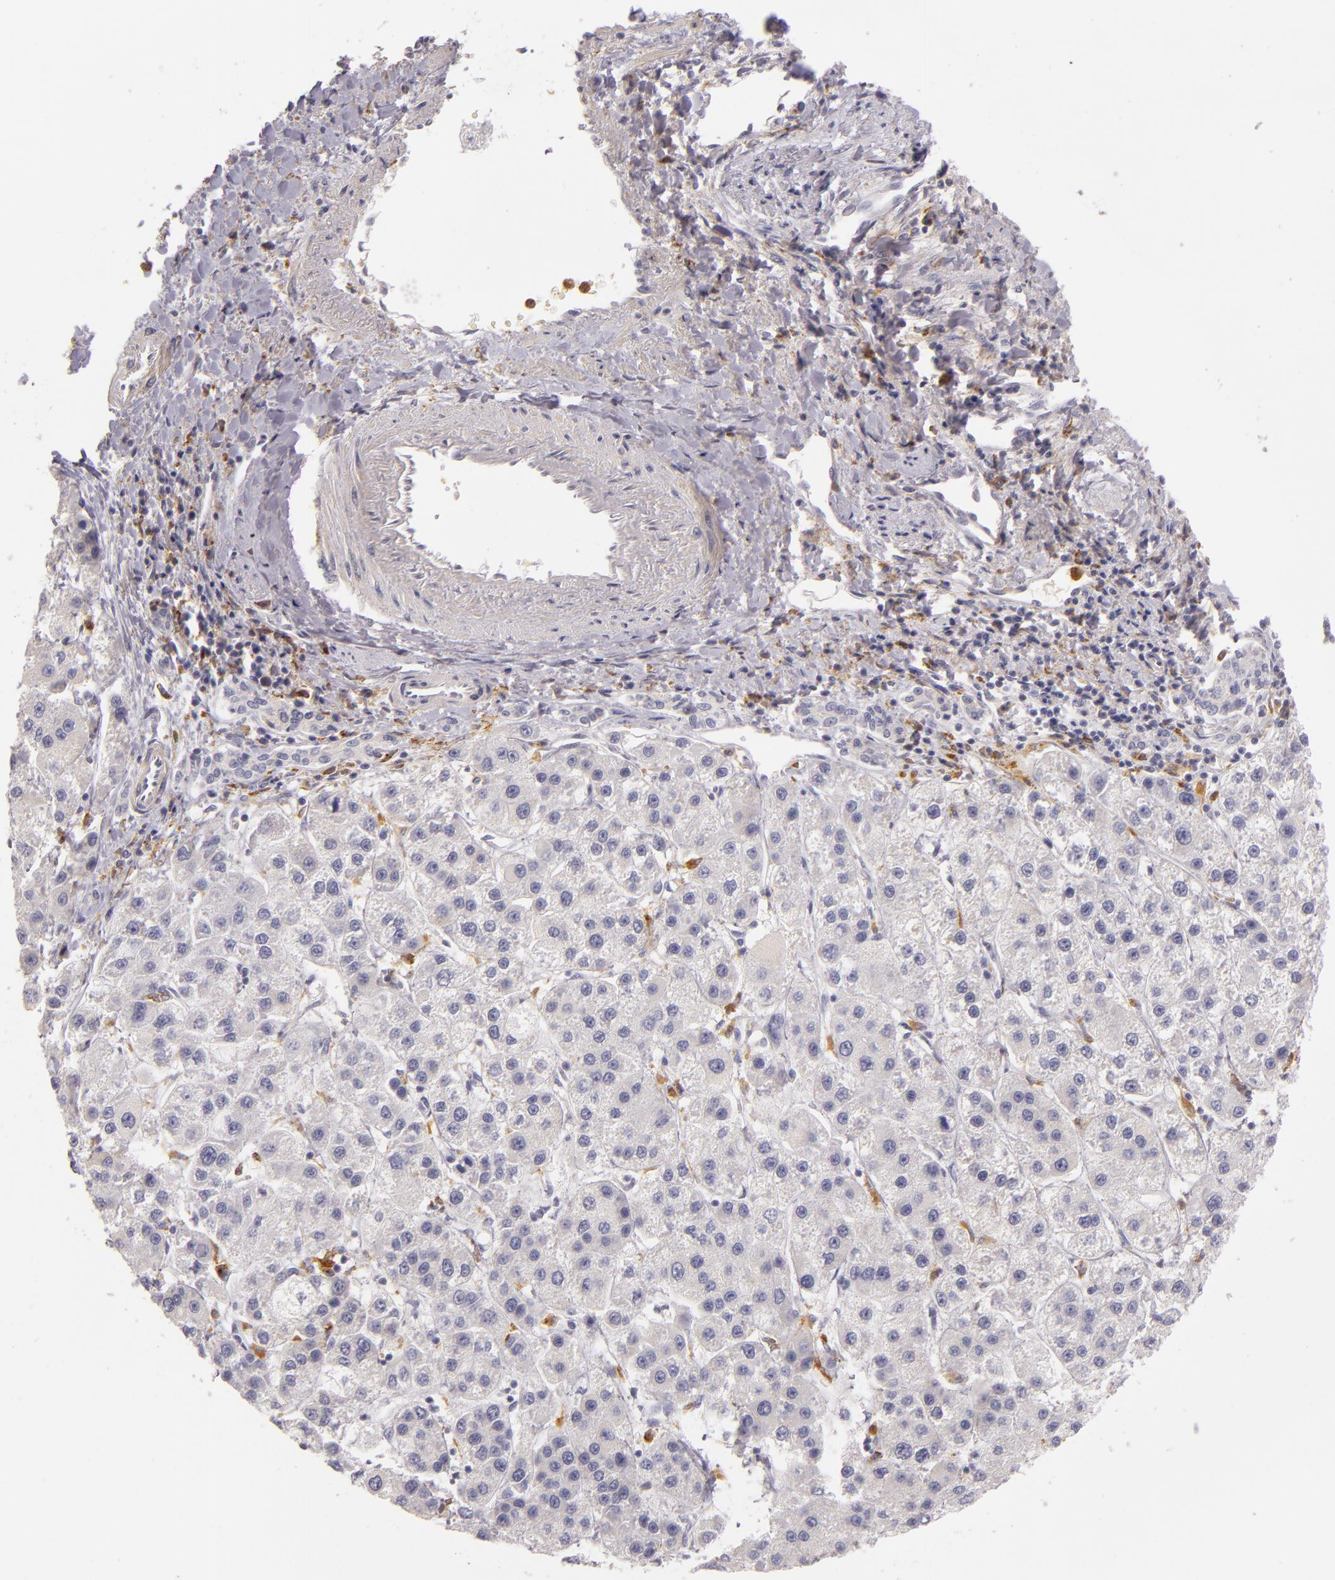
{"staining": {"intensity": "weak", "quantity": "<25%", "location": "cytoplasmic/membranous"}, "tissue": "liver cancer", "cell_type": "Tumor cells", "image_type": "cancer", "snomed": [{"axis": "morphology", "description": "Carcinoma, Hepatocellular, NOS"}, {"axis": "topography", "description": "Liver"}], "caption": "Tumor cells are negative for brown protein staining in liver cancer.", "gene": "TLR8", "patient": {"sex": "female", "age": 85}}